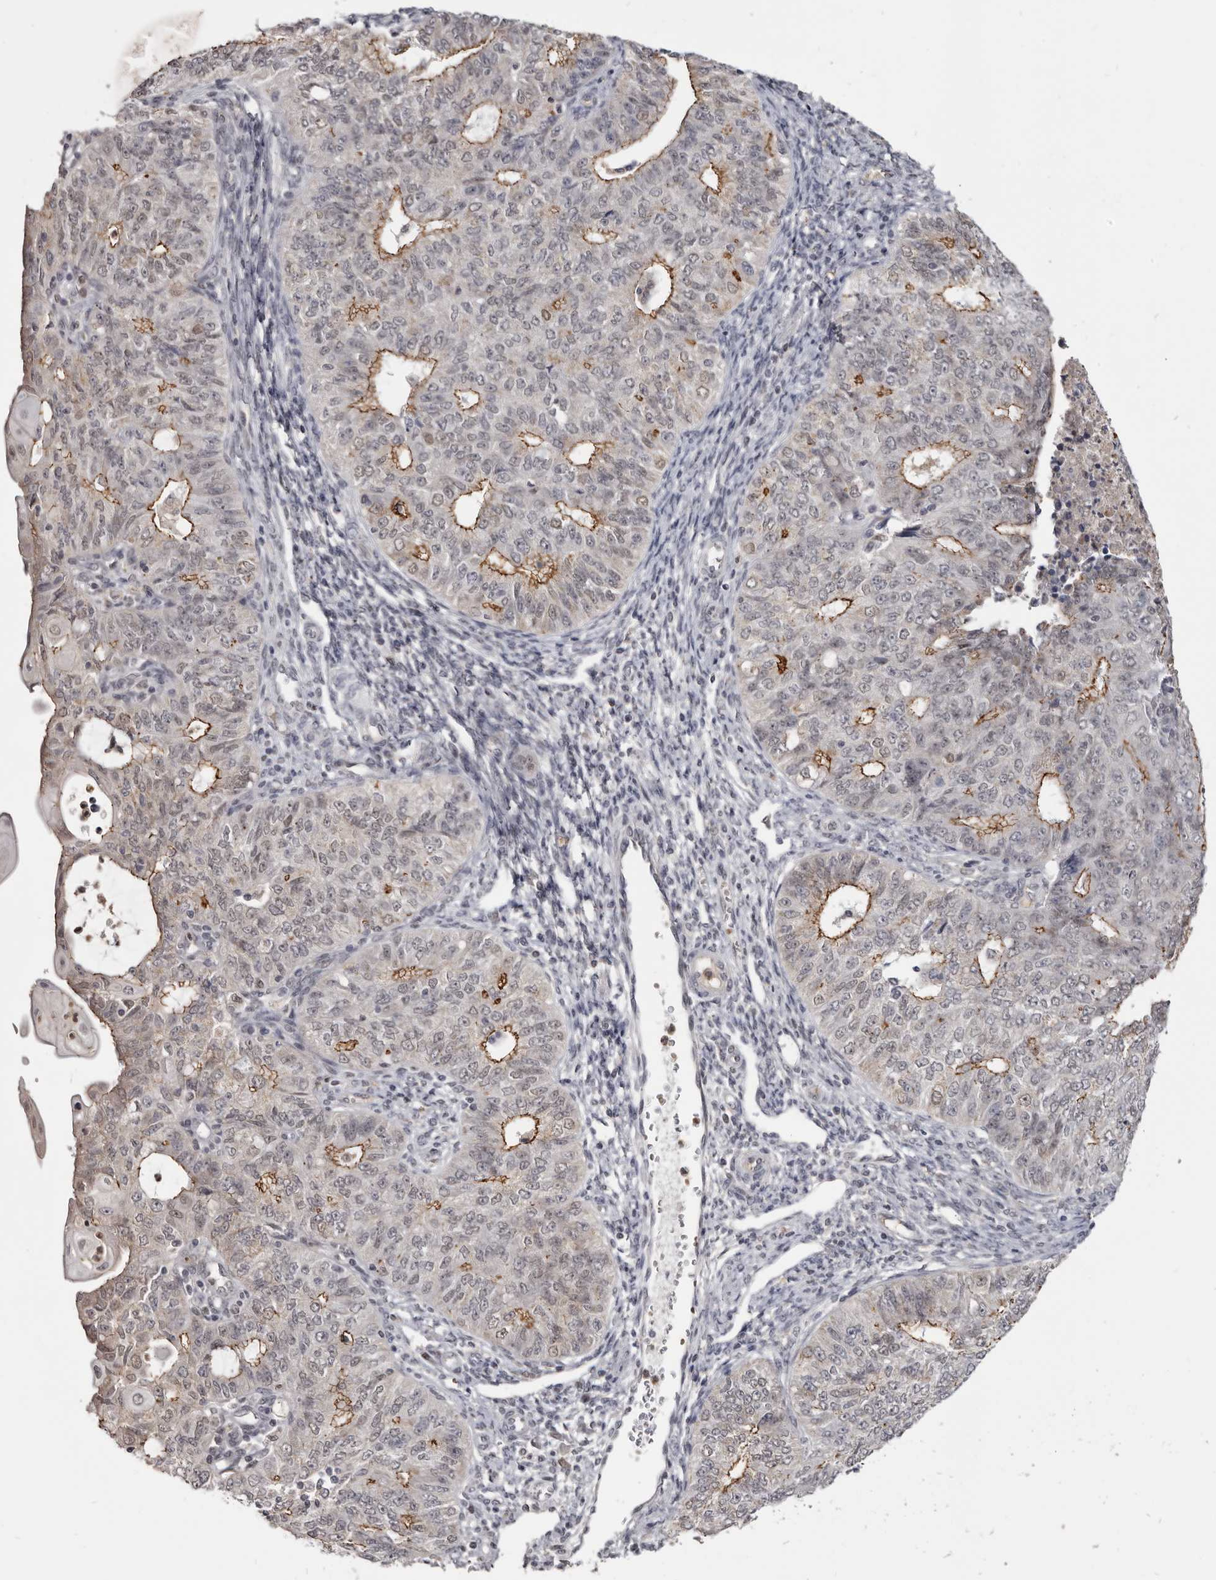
{"staining": {"intensity": "moderate", "quantity": "25%-75%", "location": "cytoplasmic/membranous,nuclear"}, "tissue": "endometrial cancer", "cell_type": "Tumor cells", "image_type": "cancer", "snomed": [{"axis": "morphology", "description": "Adenocarcinoma, NOS"}, {"axis": "topography", "description": "Endometrium"}], "caption": "Brown immunohistochemical staining in human endometrial adenocarcinoma reveals moderate cytoplasmic/membranous and nuclear staining in approximately 25%-75% of tumor cells.", "gene": "CGN", "patient": {"sex": "female", "age": 32}}